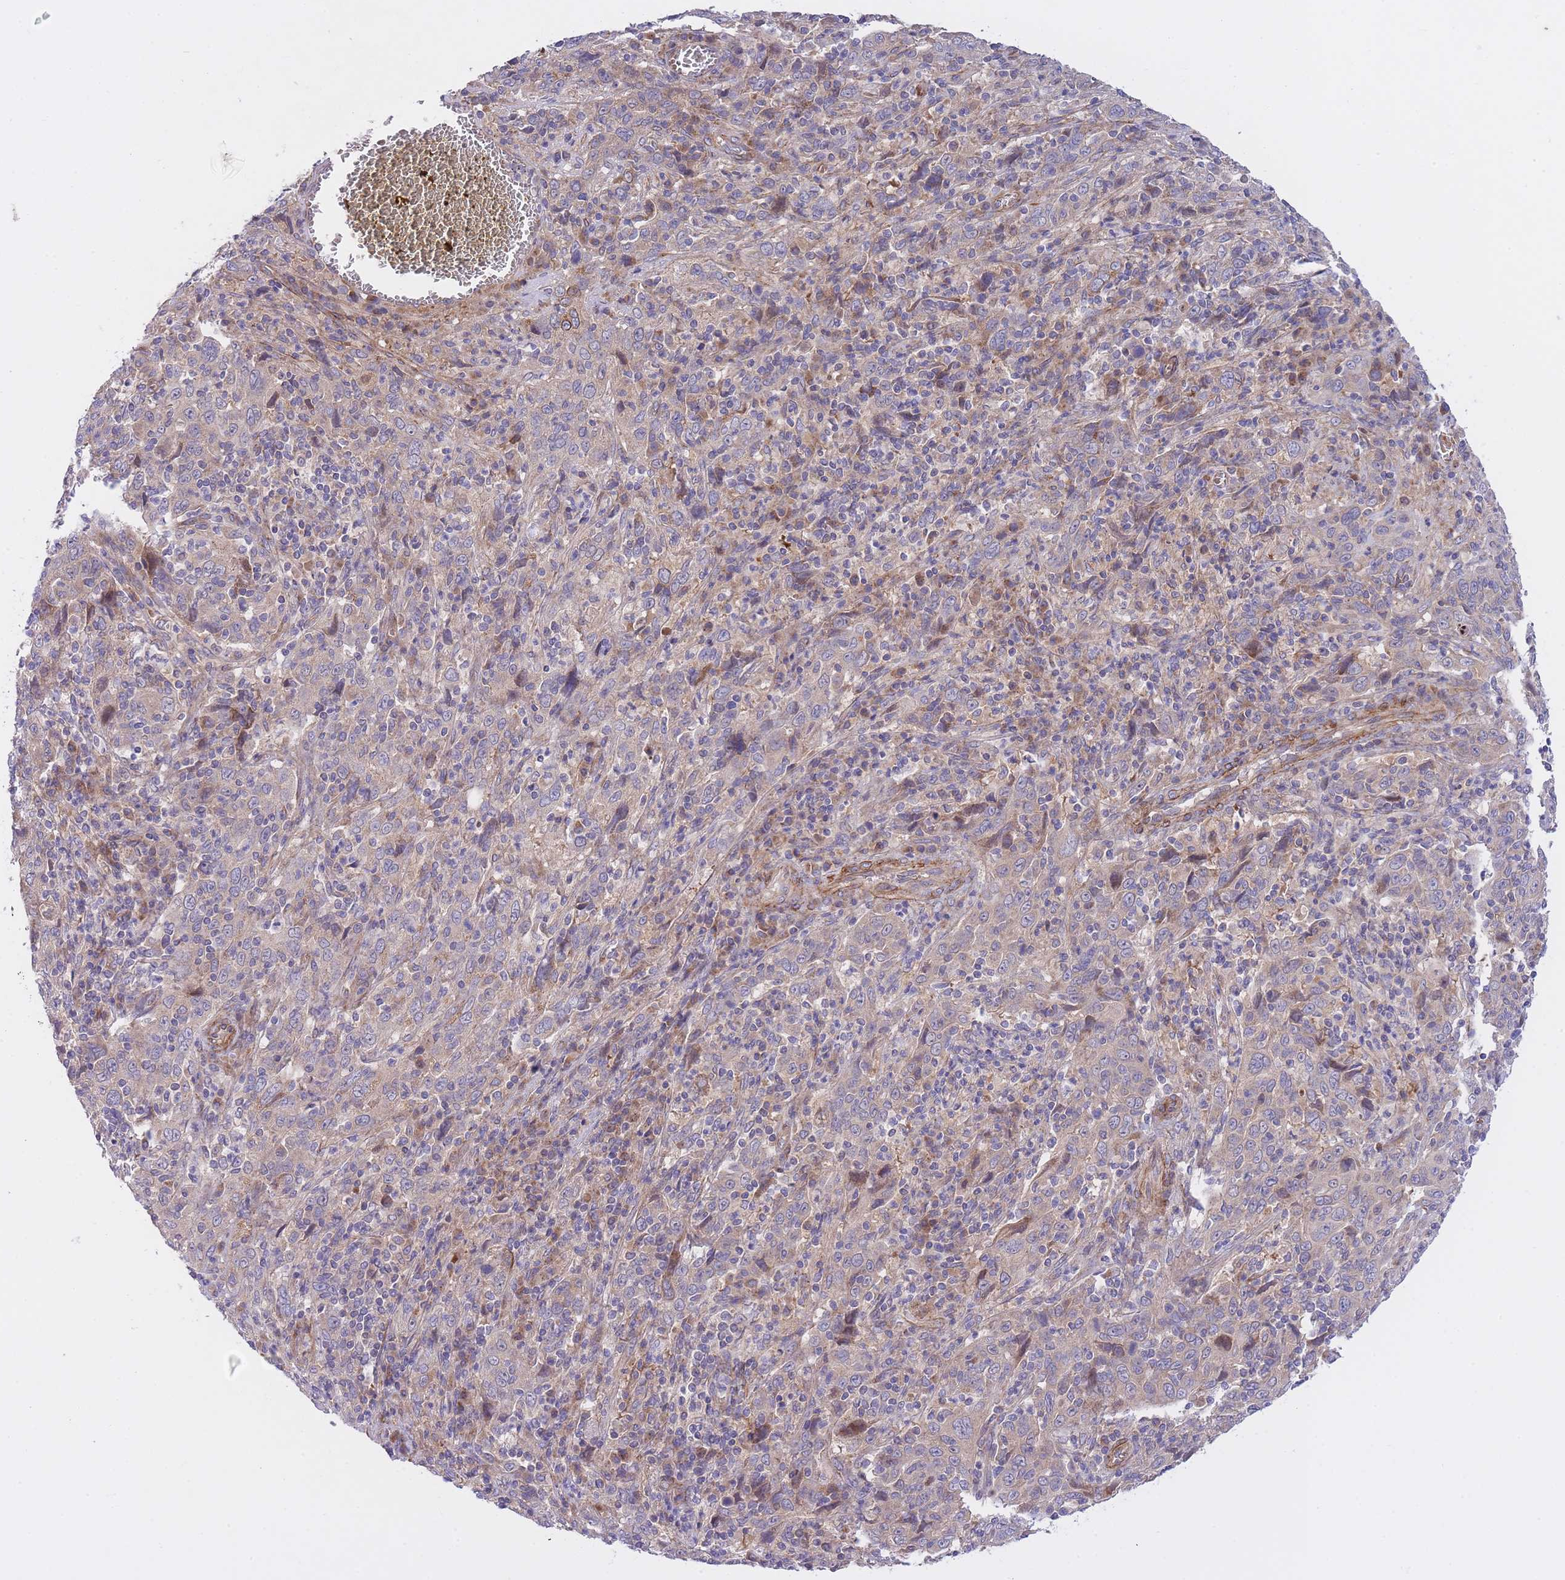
{"staining": {"intensity": "negative", "quantity": "none", "location": "none"}, "tissue": "cervical cancer", "cell_type": "Tumor cells", "image_type": "cancer", "snomed": [{"axis": "morphology", "description": "Squamous cell carcinoma, NOS"}, {"axis": "topography", "description": "Cervix"}], "caption": "An immunohistochemistry (IHC) histopathology image of squamous cell carcinoma (cervical) is shown. There is no staining in tumor cells of squamous cell carcinoma (cervical).", "gene": "CHAC1", "patient": {"sex": "female", "age": 46}}